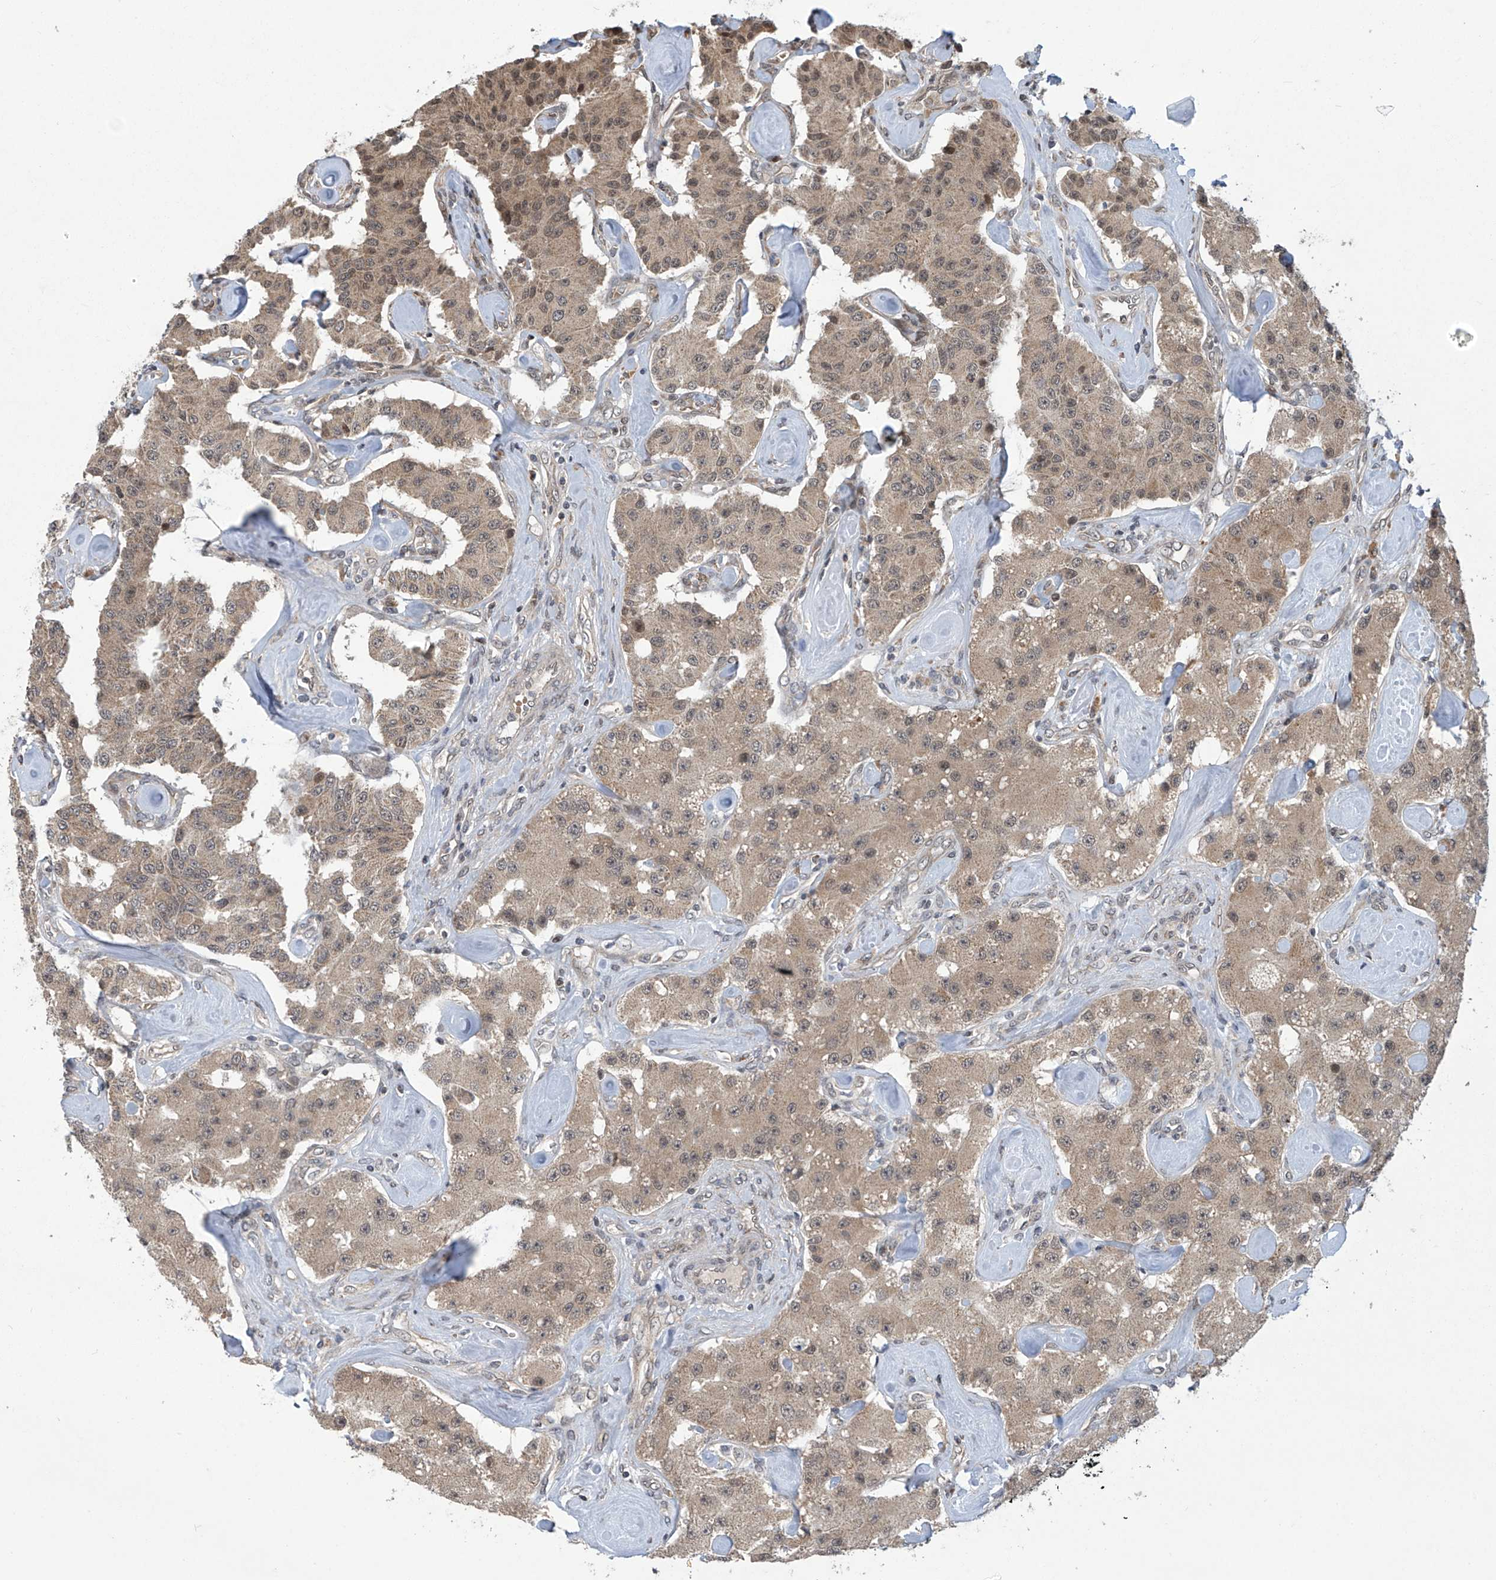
{"staining": {"intensity": "weak", "quantity": ">75%", "location": "cytoplasmic/membranous"}, "tissue": "carcinoid", "cell_type": "Tumor cells", "image_type": "cancer", "snomed": [{"axis": "morphology", "description": "Carcinoid, malignant, NOS"}, {"axis": "topography", "description": "Pancreas"}], "caption": "Malignant carcinoid stained for a protein (brown) reveals weak cytoplasmic/membranous positive expression in approximately >75% of tumor cells.", "gene": "ABHD13", "patient": {"sex": "male", "age": 41}}